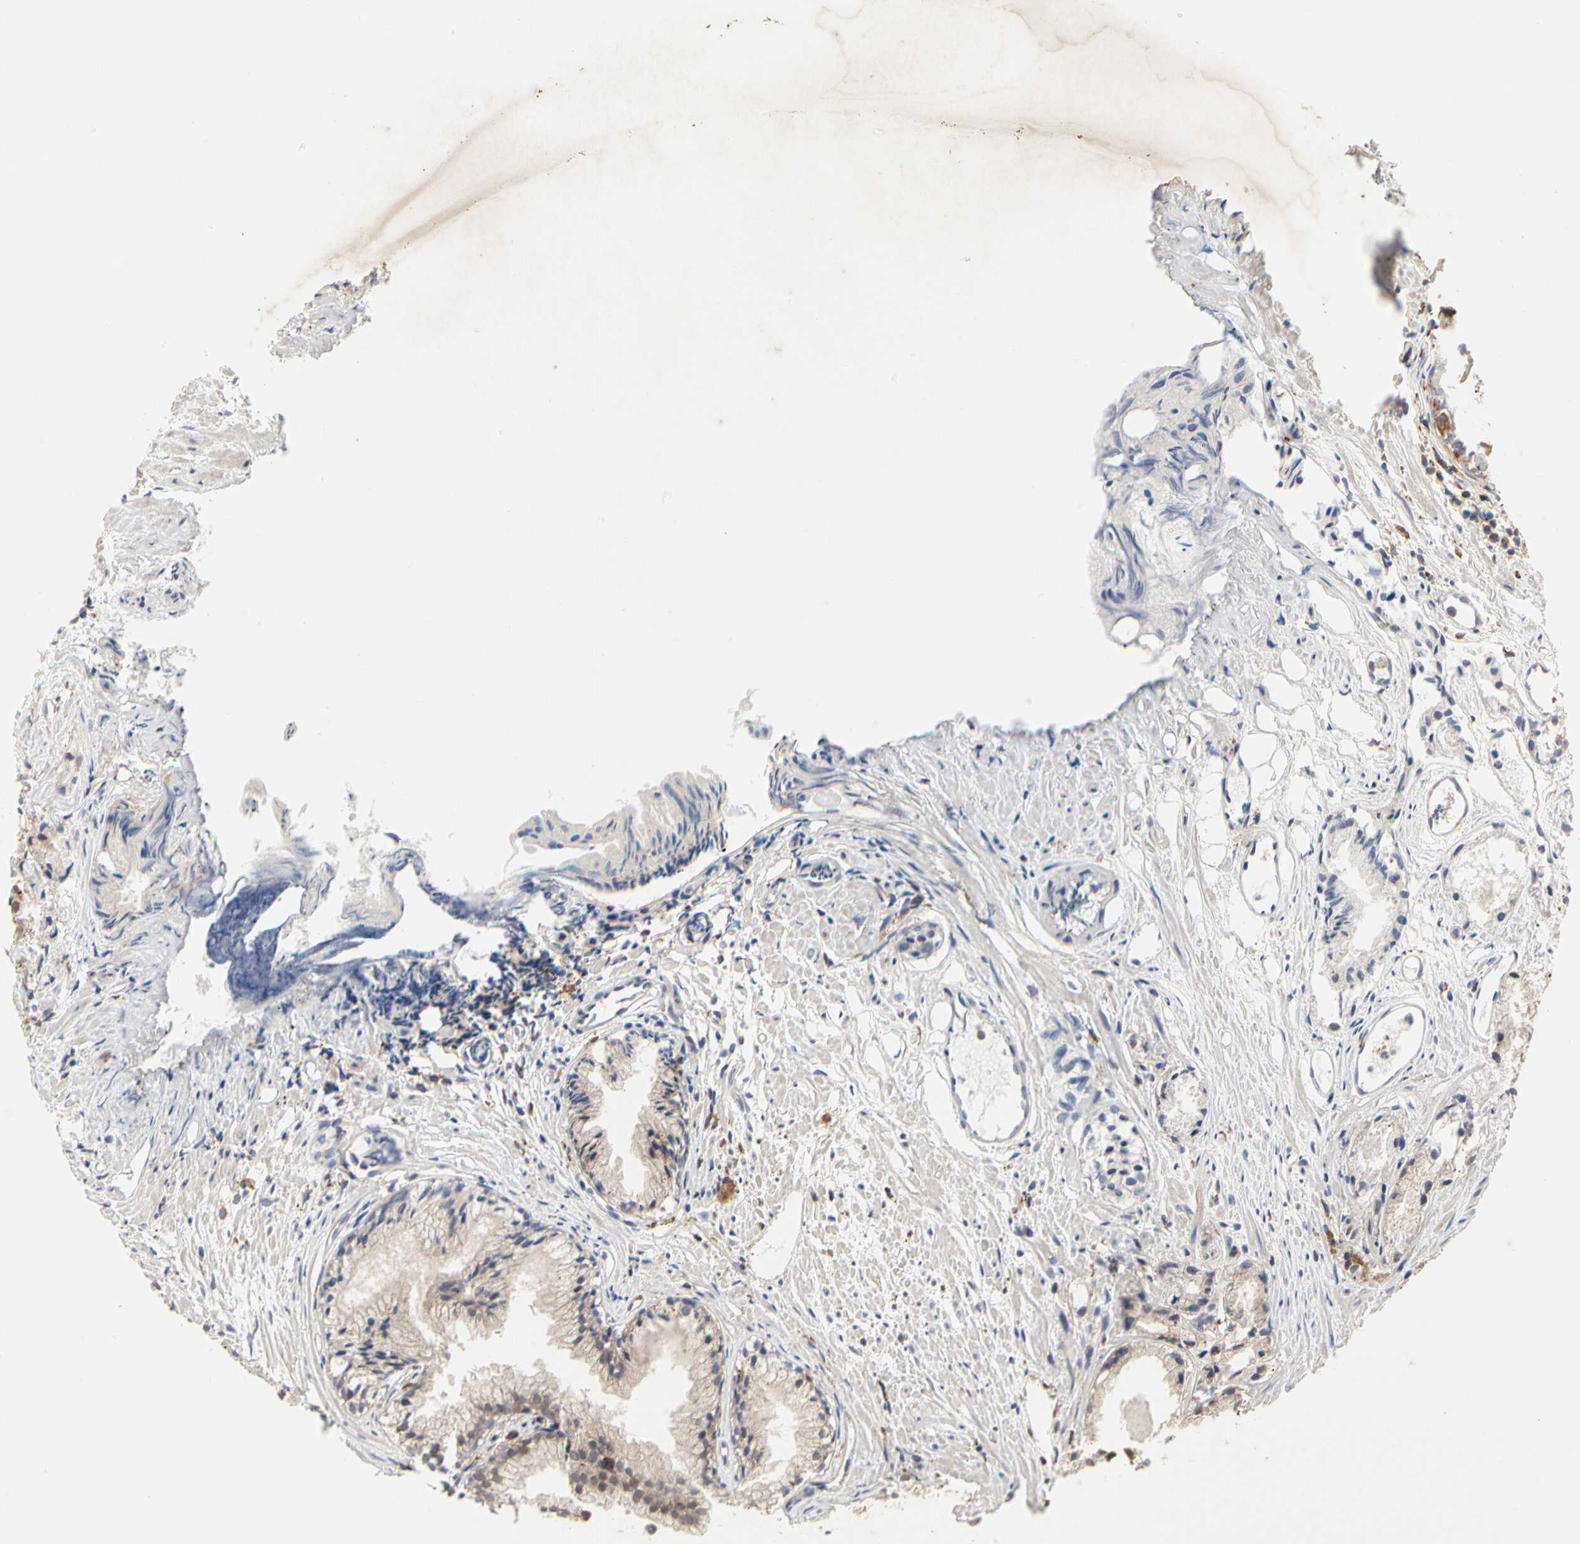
{"staining": {"intensity": "weak", "quantity": "<25%", "location": "cytoplasmic/membranous"}, "tissue": "prostate cancer", "cell_type": "Tumor cells", "image_type": "cancer", "snomed": [{"axis": "morphology", "description": "Adenocarcinoma, Low grade"}, {"axis": "topography", "description": "Prostate"}], "caption": "Human low-grade adenocarcinoma (prostate) stained for a protein using immunohistochemistry shows no staining in tumor cells.", "gene": "NAPG", "patient": {"sex": "male", "age": 72}}